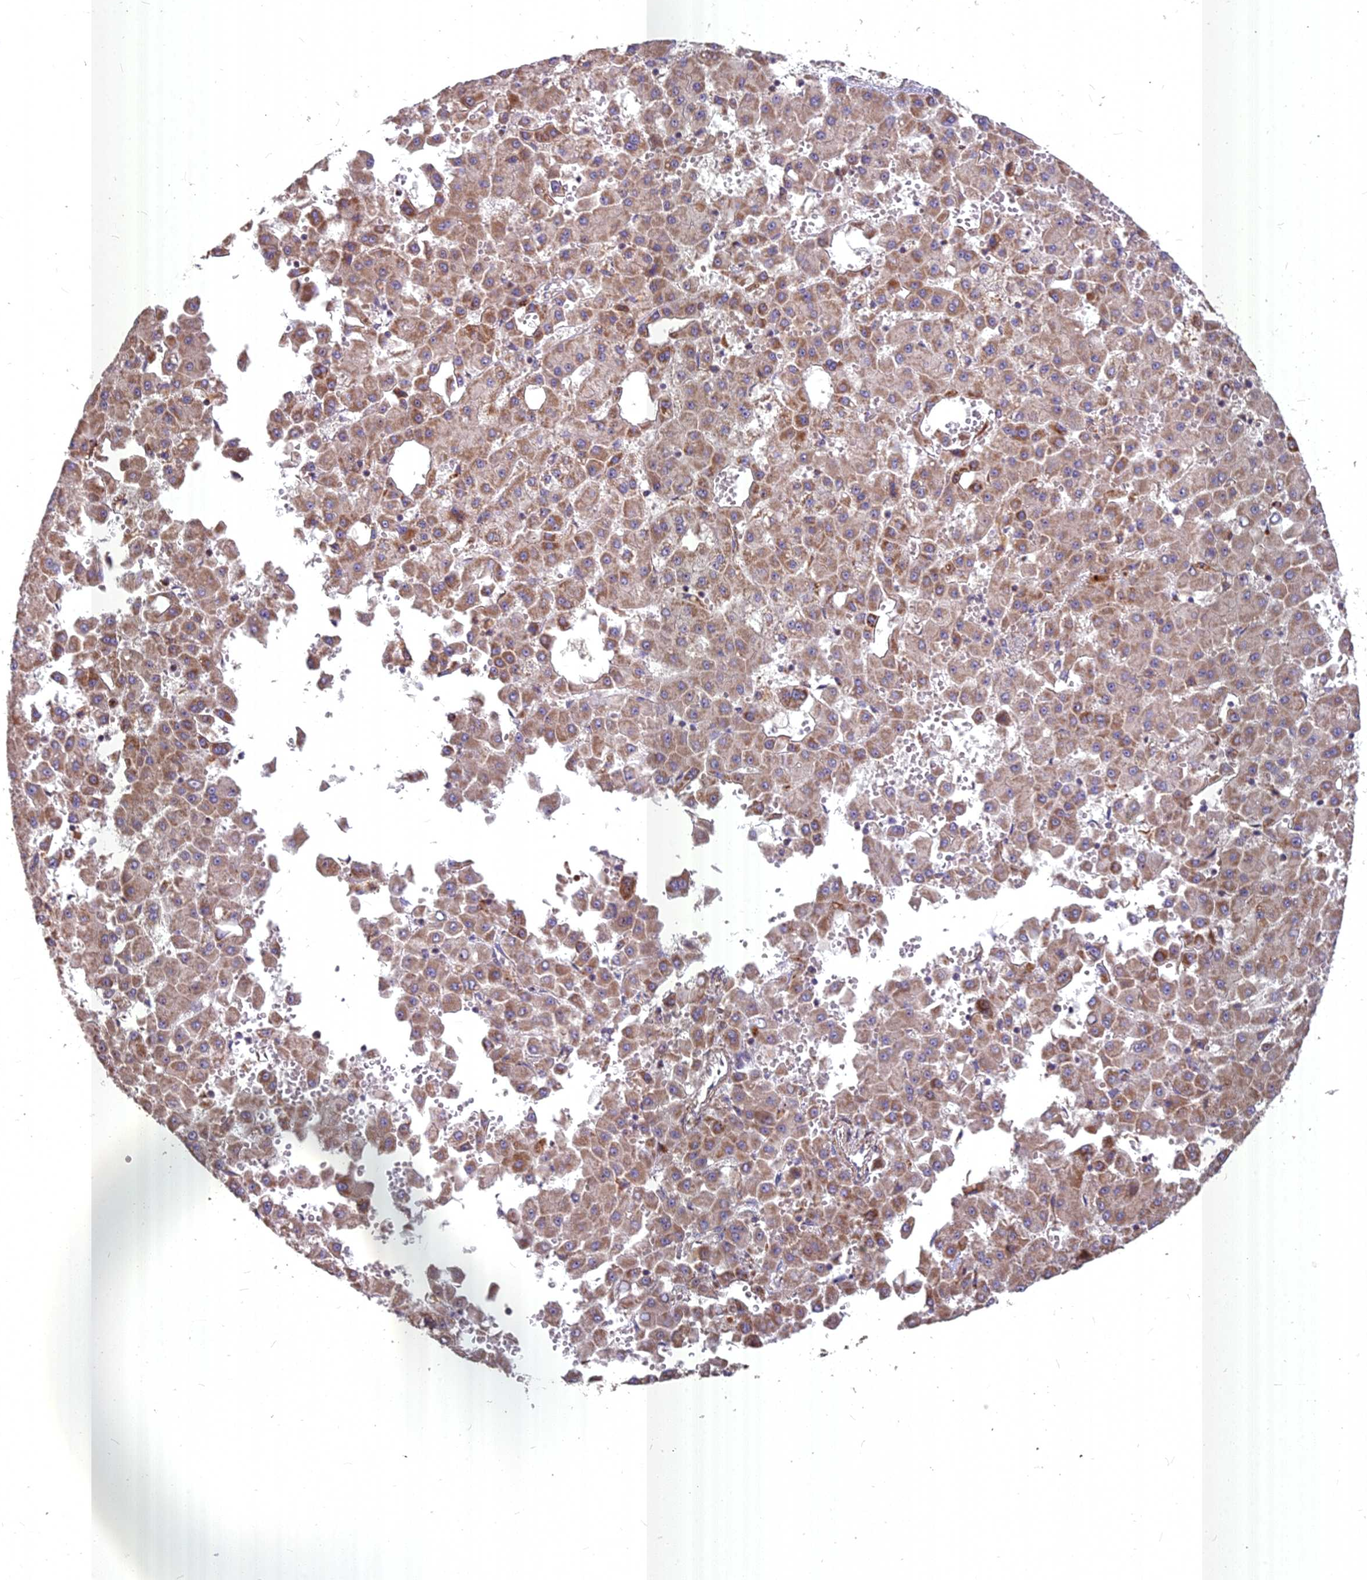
{"staining": {"intensity": "moderate", "quantity": ">75%", "location": "cytoplasmic/membranous"}, "tissue": "liver cancer", "cell_type": "Tumor cells", "image_type": "cancer", "snomed": [{"axis": "morphology", "description": "Carcinoma, Hepatocellular, NOS"}, {"axis": "topography", "description": "Liver"}], "caption": "Protein expression analysis of liver hepatocellular carcinoma reveals moderate cytoplasmic/membranous positivity in about >75% of tumor cells.", "gene": "COX11", "patient": {"sex": "male", "age": 47}}